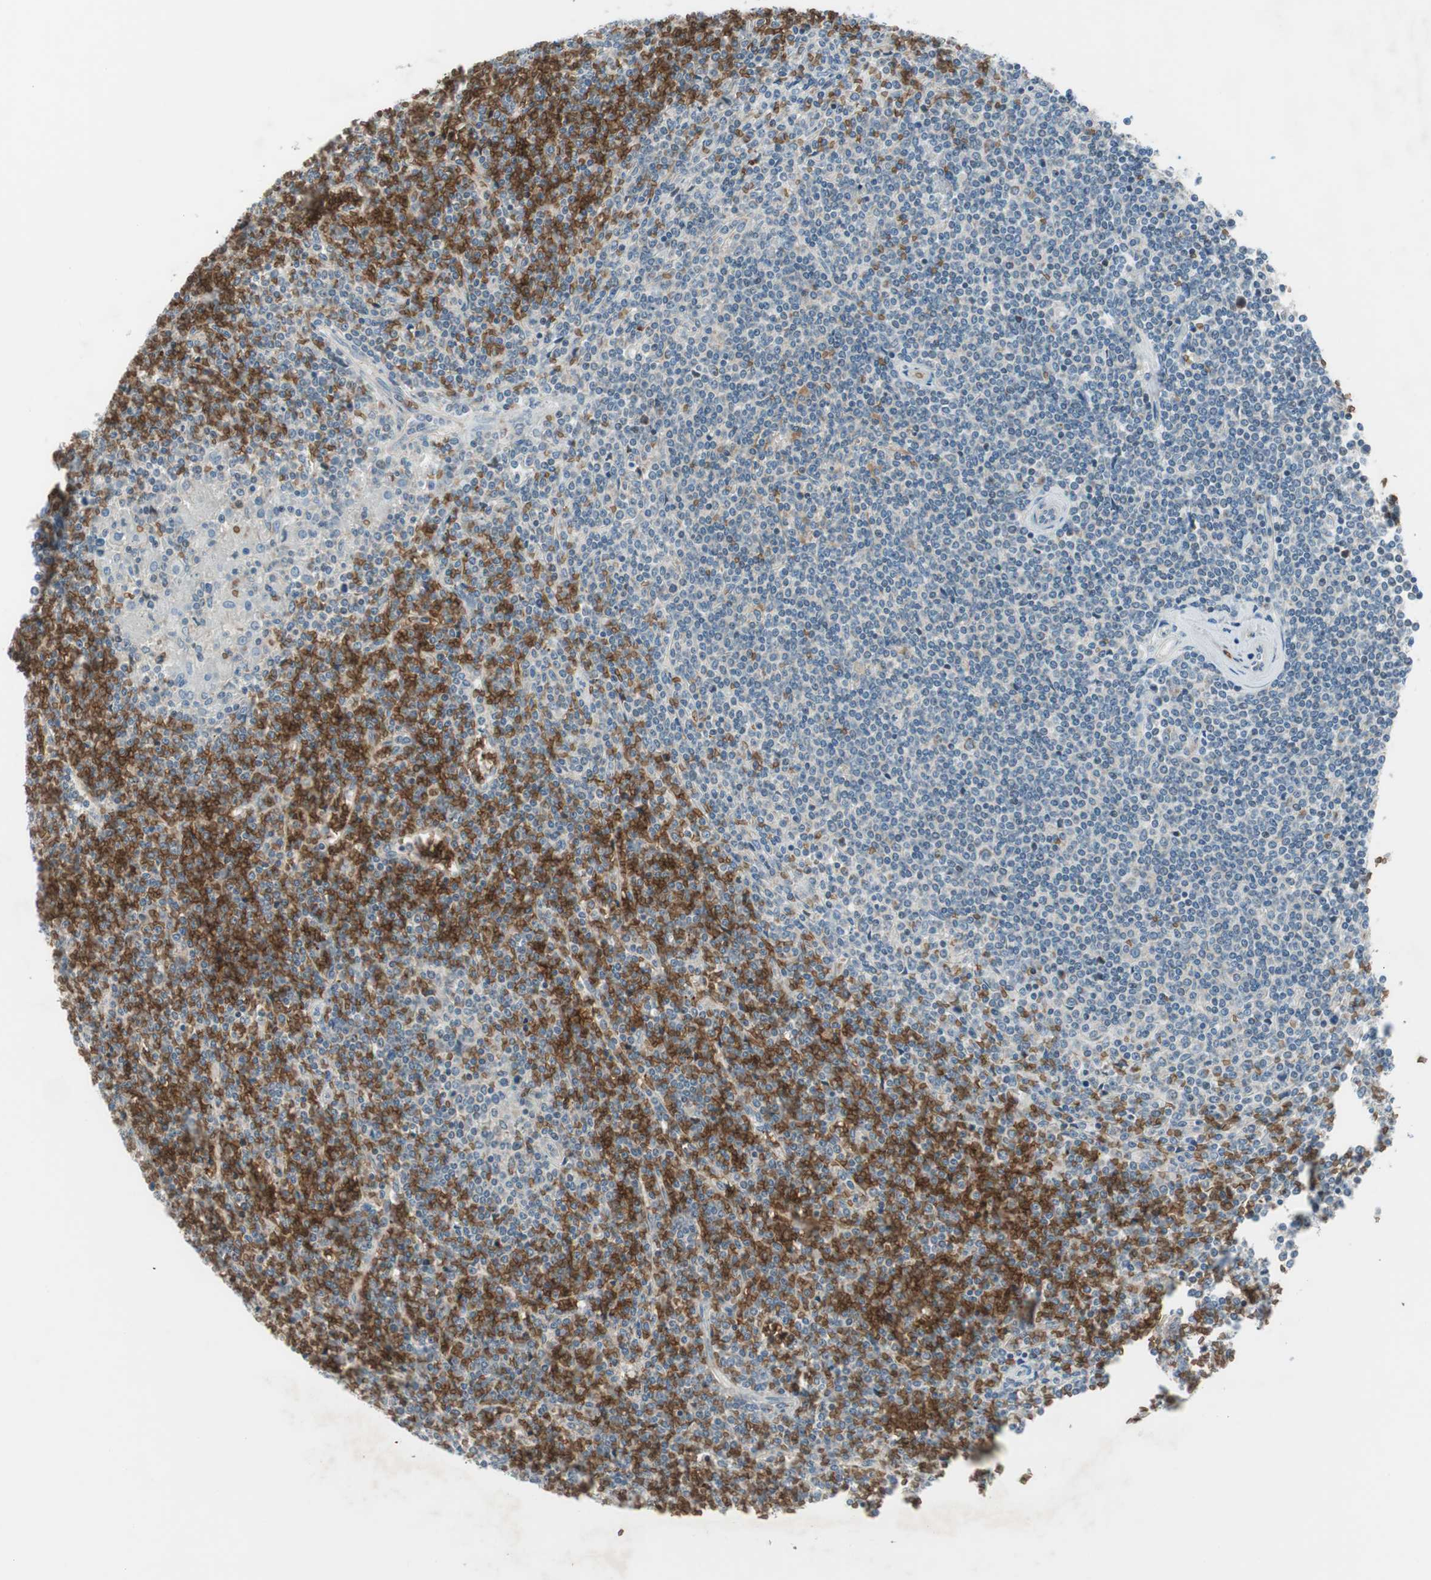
{"staining": {"intensity": "weak", "quantity": "<25%", "location": "cytoplasmic/membranous"}, "tissue": "lymphoma", "cell_type": "Tumor cells", "image_type": "cancer", "snomed": [{"axis": "morphology", "description": "Malignant lymphoma, non-Hodgkin's type, Low grade"}, {"axis": "topography", "description": "Spleen"}], "caption": "DAB immunohistochemical staining of low-grade malignant lymphoma, non-Hodgkin's type shows no significant expression in tumor cells.", "gene": "GYPC", "patient": {"sex": "female", "age": 19}}